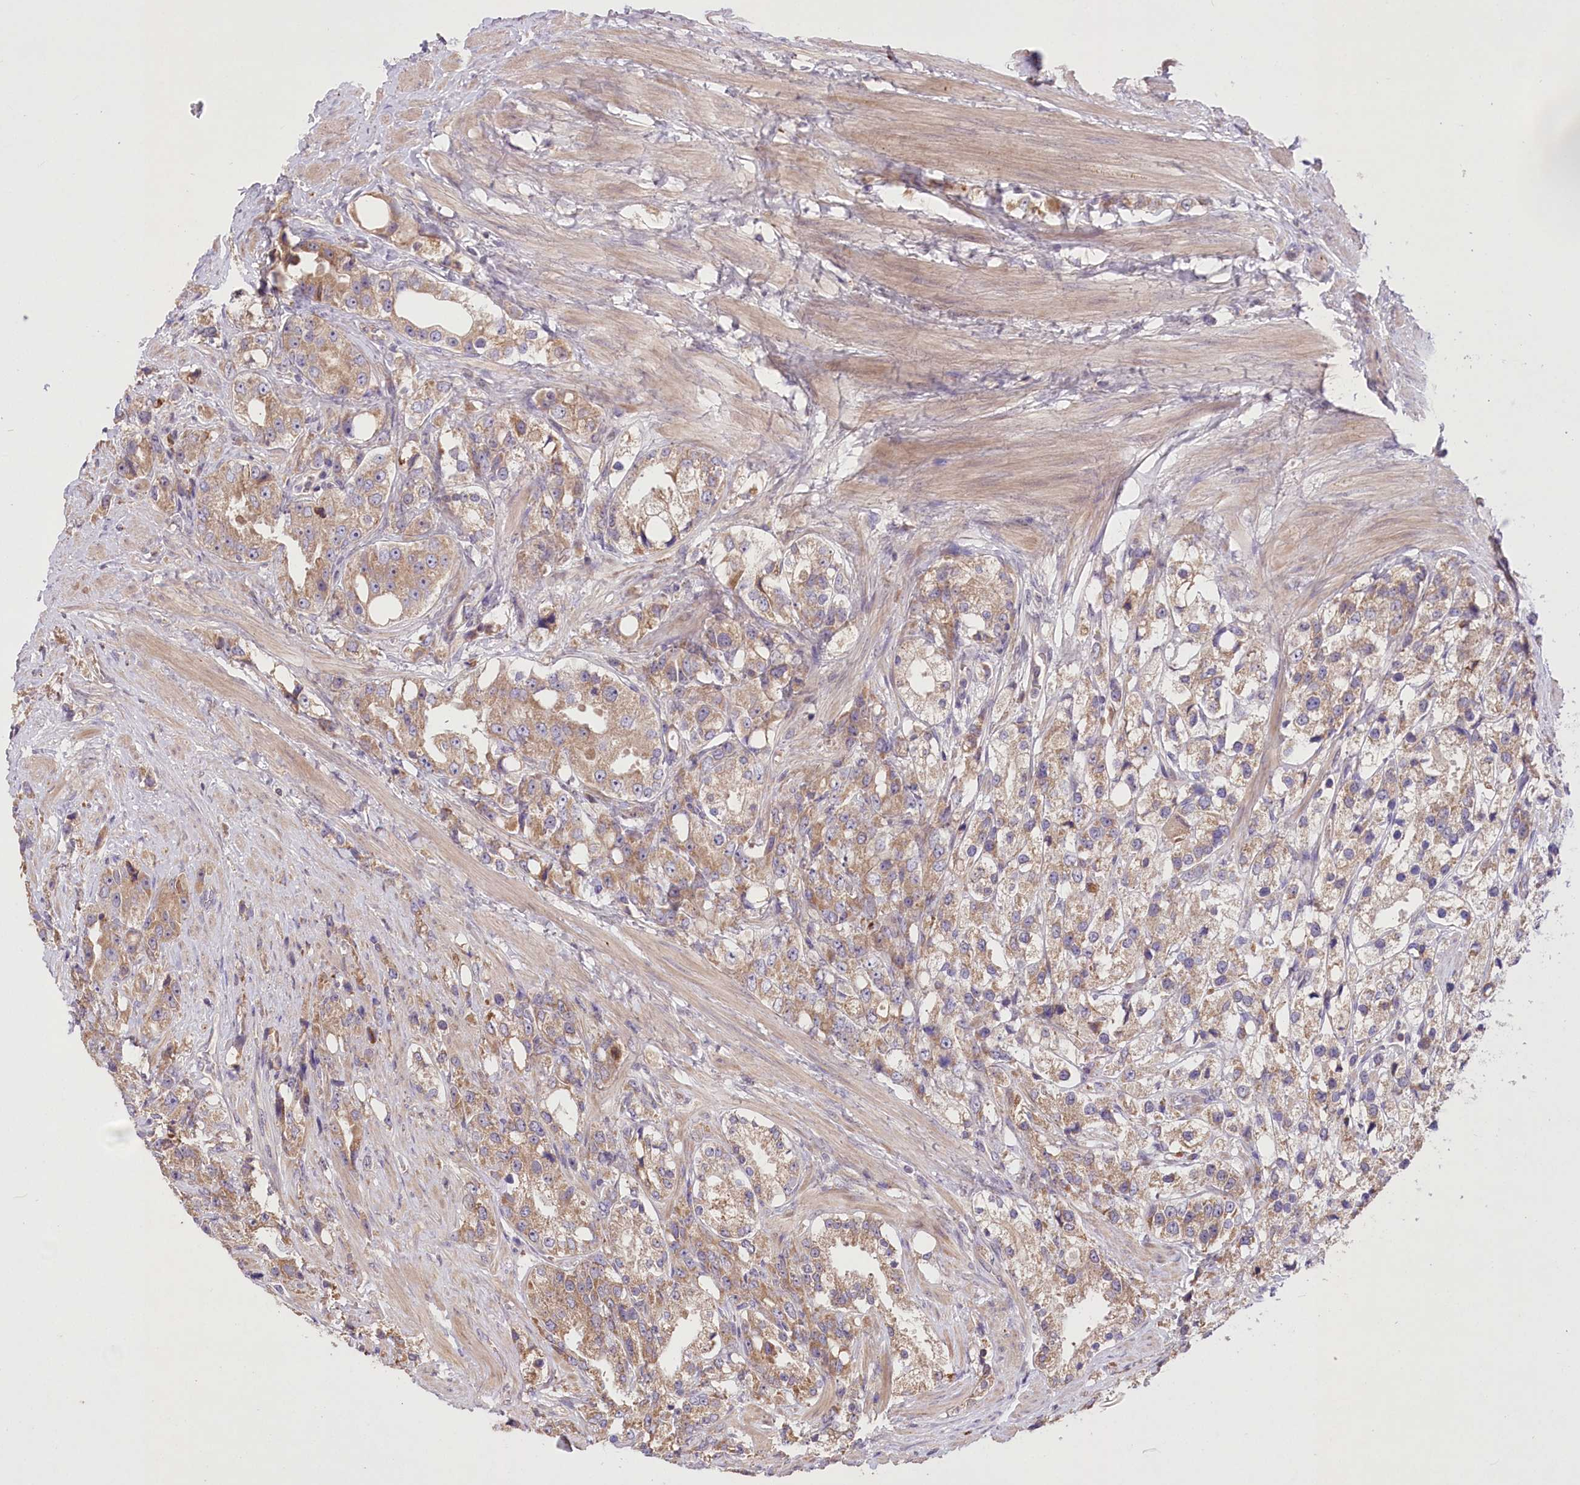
{"staining": {"intensity": "moderate", "quantity": "25%-75%", "location": "cytoplasmic/membranous"}, "tissue": "prostate cancer", "cell_type": "Tumor cells", "image_type": "cancer", "snomed": [{"axis": "morphology", "description": "Adenocarcinoma, NOS"}, {"axis": "topography", "description": "Prostate"}], "caption": "DAB immunohistochemical staining of prostate adenocarcinoma reveals moderate cytoplasmic/membranous protein positivity in about 25%-75% of tumor cells.", "gene": "PBLD", "patient": {"sex": "male", "age": 79}}